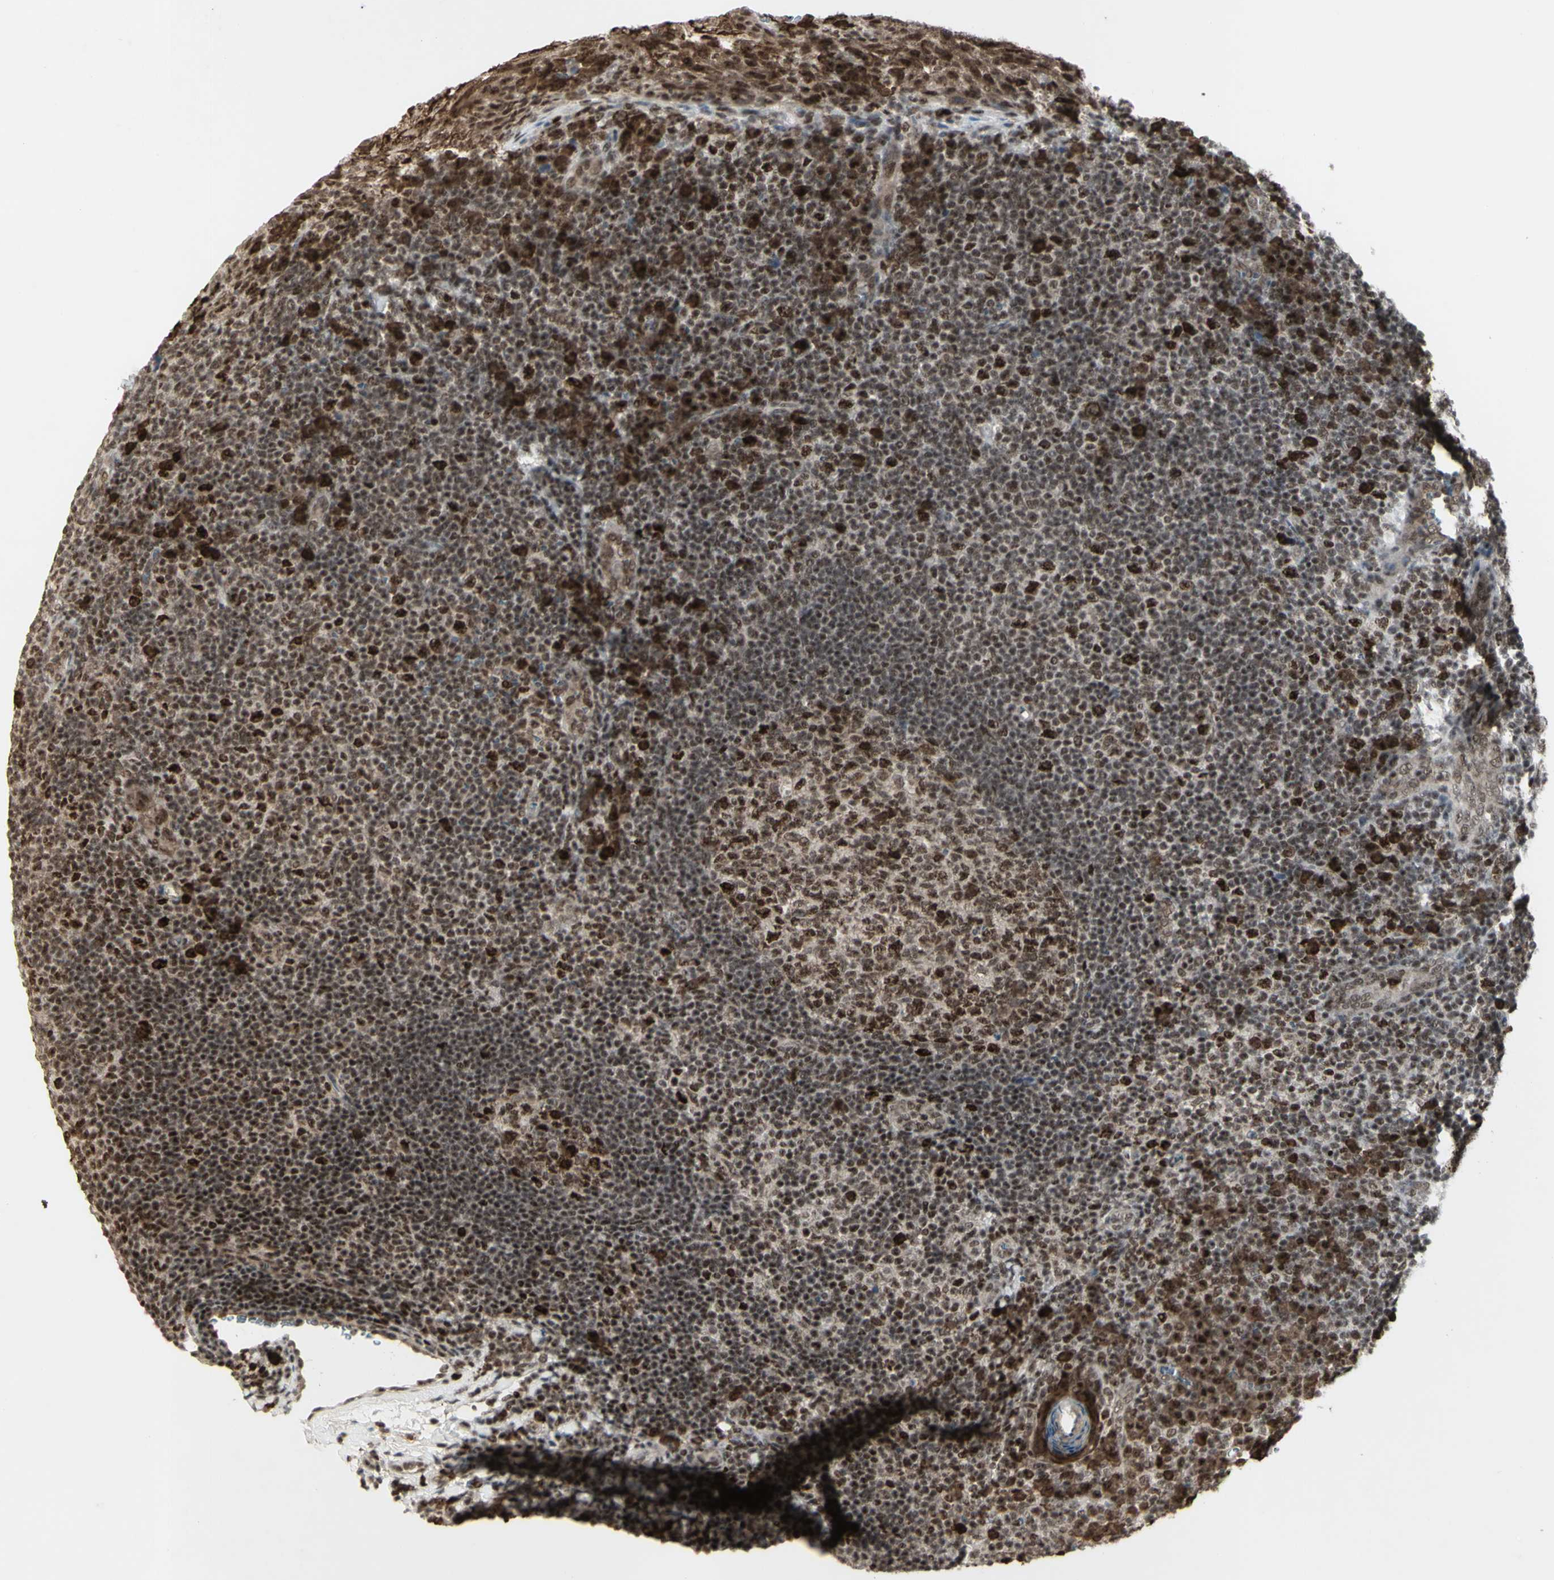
{"staining": {"intensity": "moderate", "quantity": ">75%", "location": "nuclear"}, "tissue": "tonsil", "cell_type": "Germinal center cells", "image_type": "normal", "snomed": [{"axis": "morphology", "description": "Normal tissue, NOS"}, {"axis": "topography", "description": "Tonsil"}], "caption": "This micrograph displays IHC staining of unremarkable tonsil, with medium moderate nuclear expression in about >75% of germinal center cells.", "gene": "CCNT1", "patient": {"sex": "male", "age": 37}}